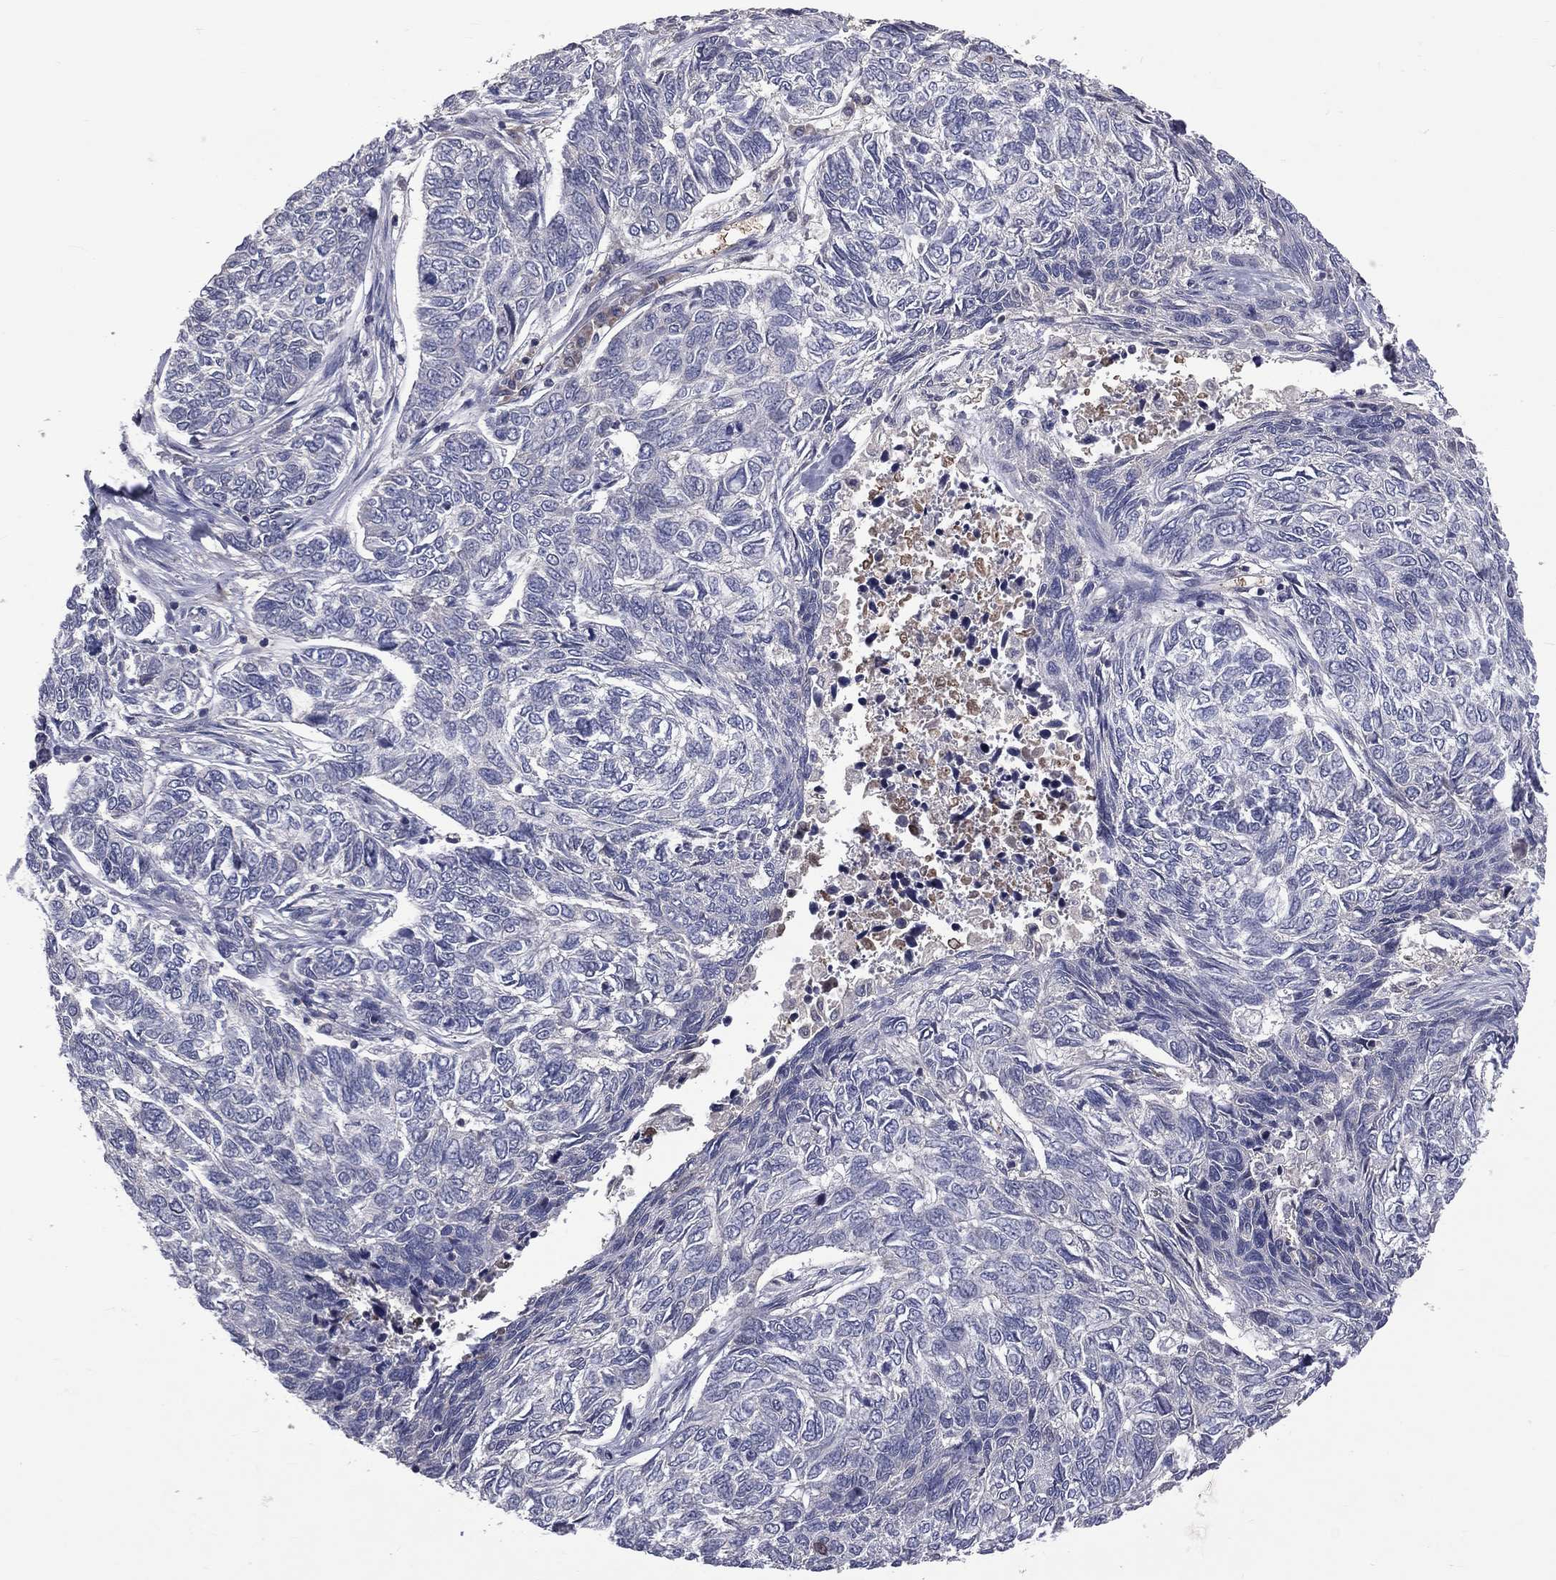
{"staining": {"intensity": "negative", "quantity": "none", "location": "none"}, "tissue": "skin cancer", "cell_type": "Tumor cells", "image_type": "cancer", "snomed": [{"axis": "morphology", "description": "Basal cell carcinoma"}, {"axis": "topography", "description": "Skin"}], "caption": "Immunohistochemistry (IHC) image of human basal cell carcinoma (skin) stained for a protein (brown), which exhibits no positivity in tumor cells.", "gene": "DSG4", "patient": {"sex": "female", "age": 65}}